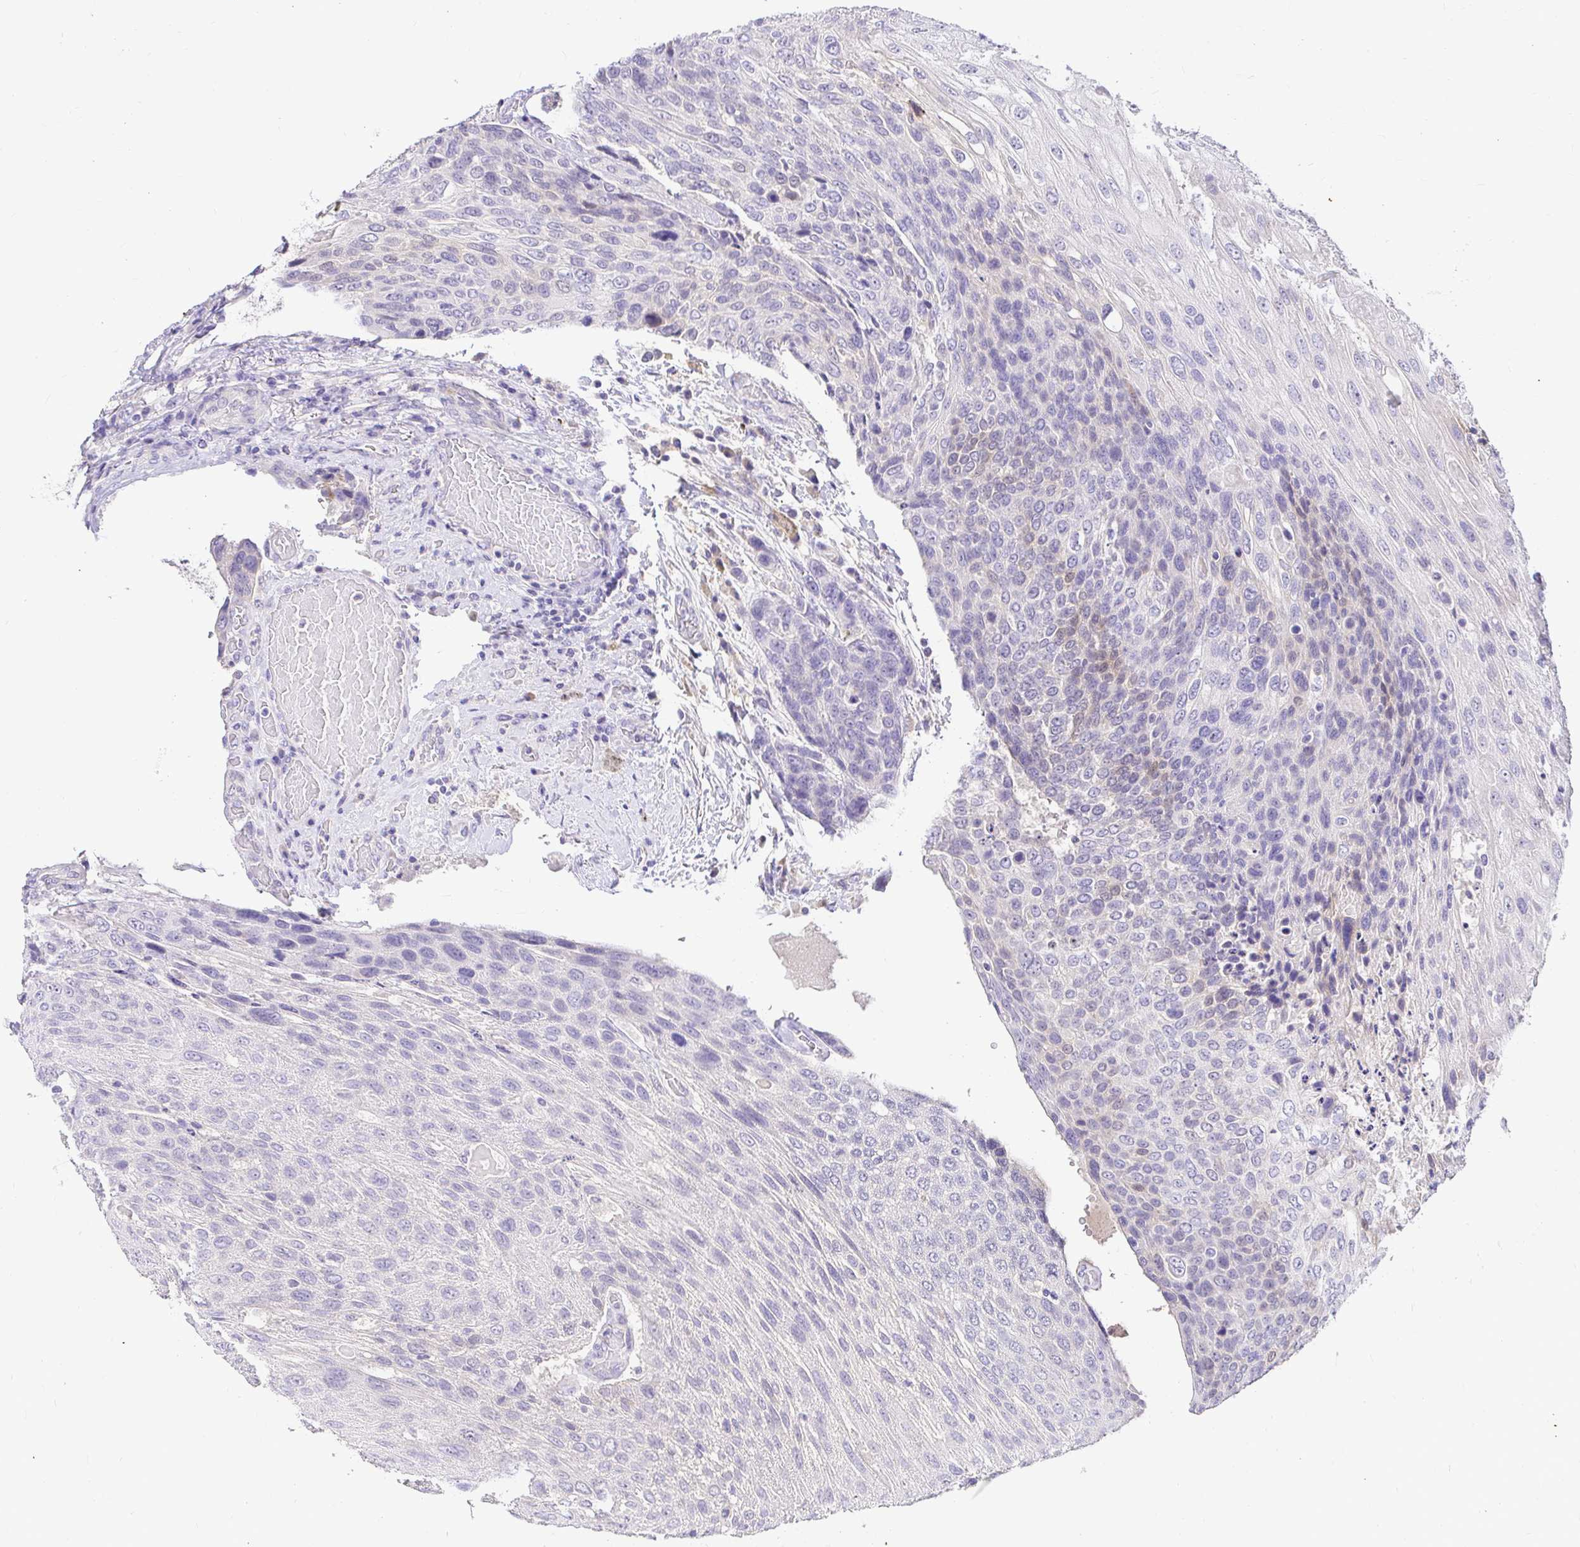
{"staining": {"intensity": "negative", "quantity": "none", "location": "none"}, "tissue": "urothelial cancer", "cell_type": "Tumor cells", "image_type": "cancer", "snomed": [{"axis": "morphology", "description": "Urothelial carcinoma, High grade"}, {"axis": "topography", "description": "Urinary bladder"}], "caption": "Urothelial carcinoma (high-grade) was stained to show a protein in brown. There is no significant expression in tumor cells.", "gene": "CDO1", "patient": {"sex": "female", "age": 70}}